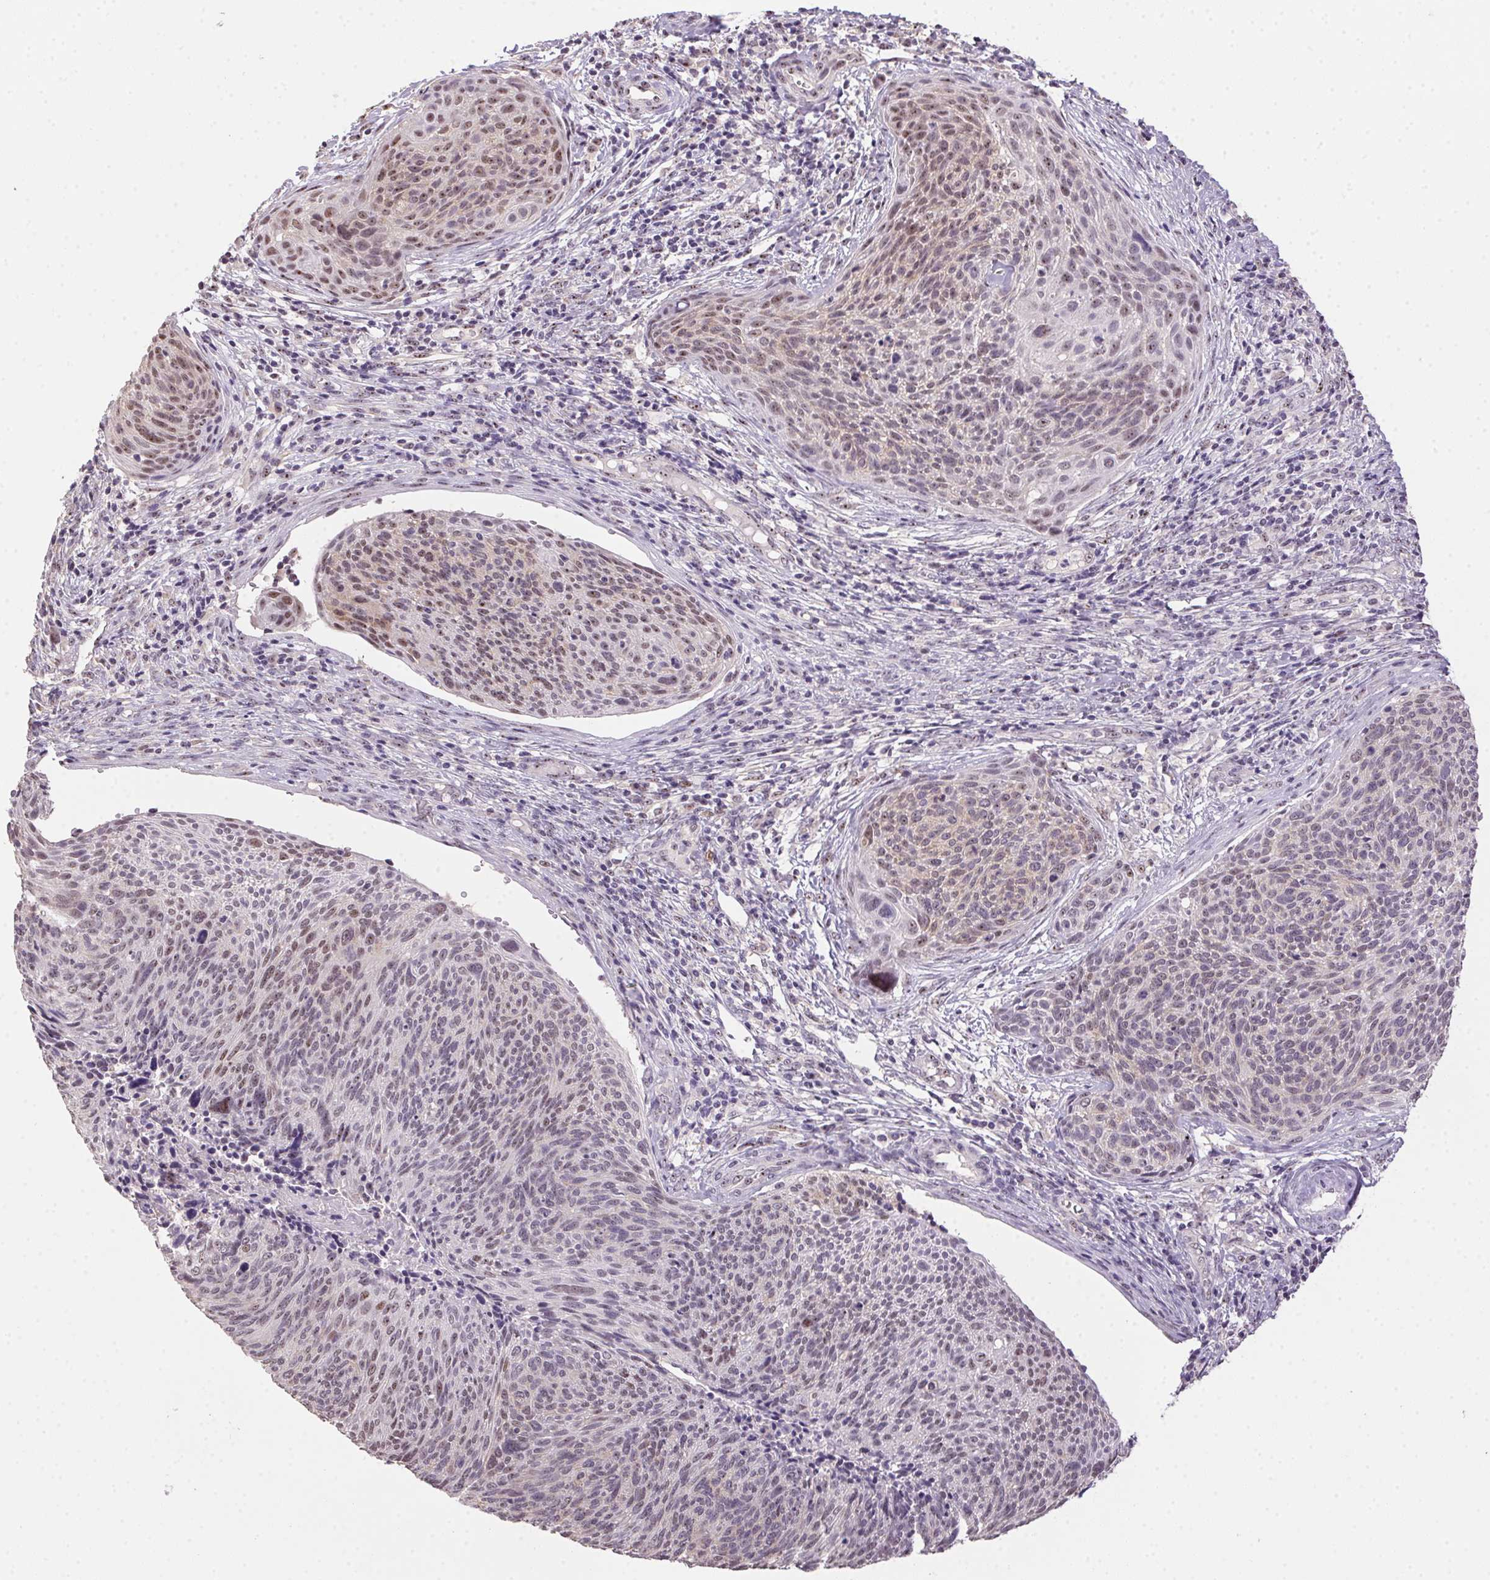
{"staining": {"intensity": "weak", "quantity": "25%-75%", "location": "nuclear"}, "tissue": "cervical cancer", "cell_type": "Tumor cells", "image_type": "cancer", "snomed": [{"axis": "morphology", "description": "Squamous cell carcinoma, NOS"}, {"axis": "topography", "description": "Cervix"}], "caption": "Human squamous cell carcinoma (cervical) stained with a brown dye displays weak nuclear positive expression in about 25%-75% of tumor cells.", "gene": "BATF2", "patient": {"sex": "female", "age": 49}}